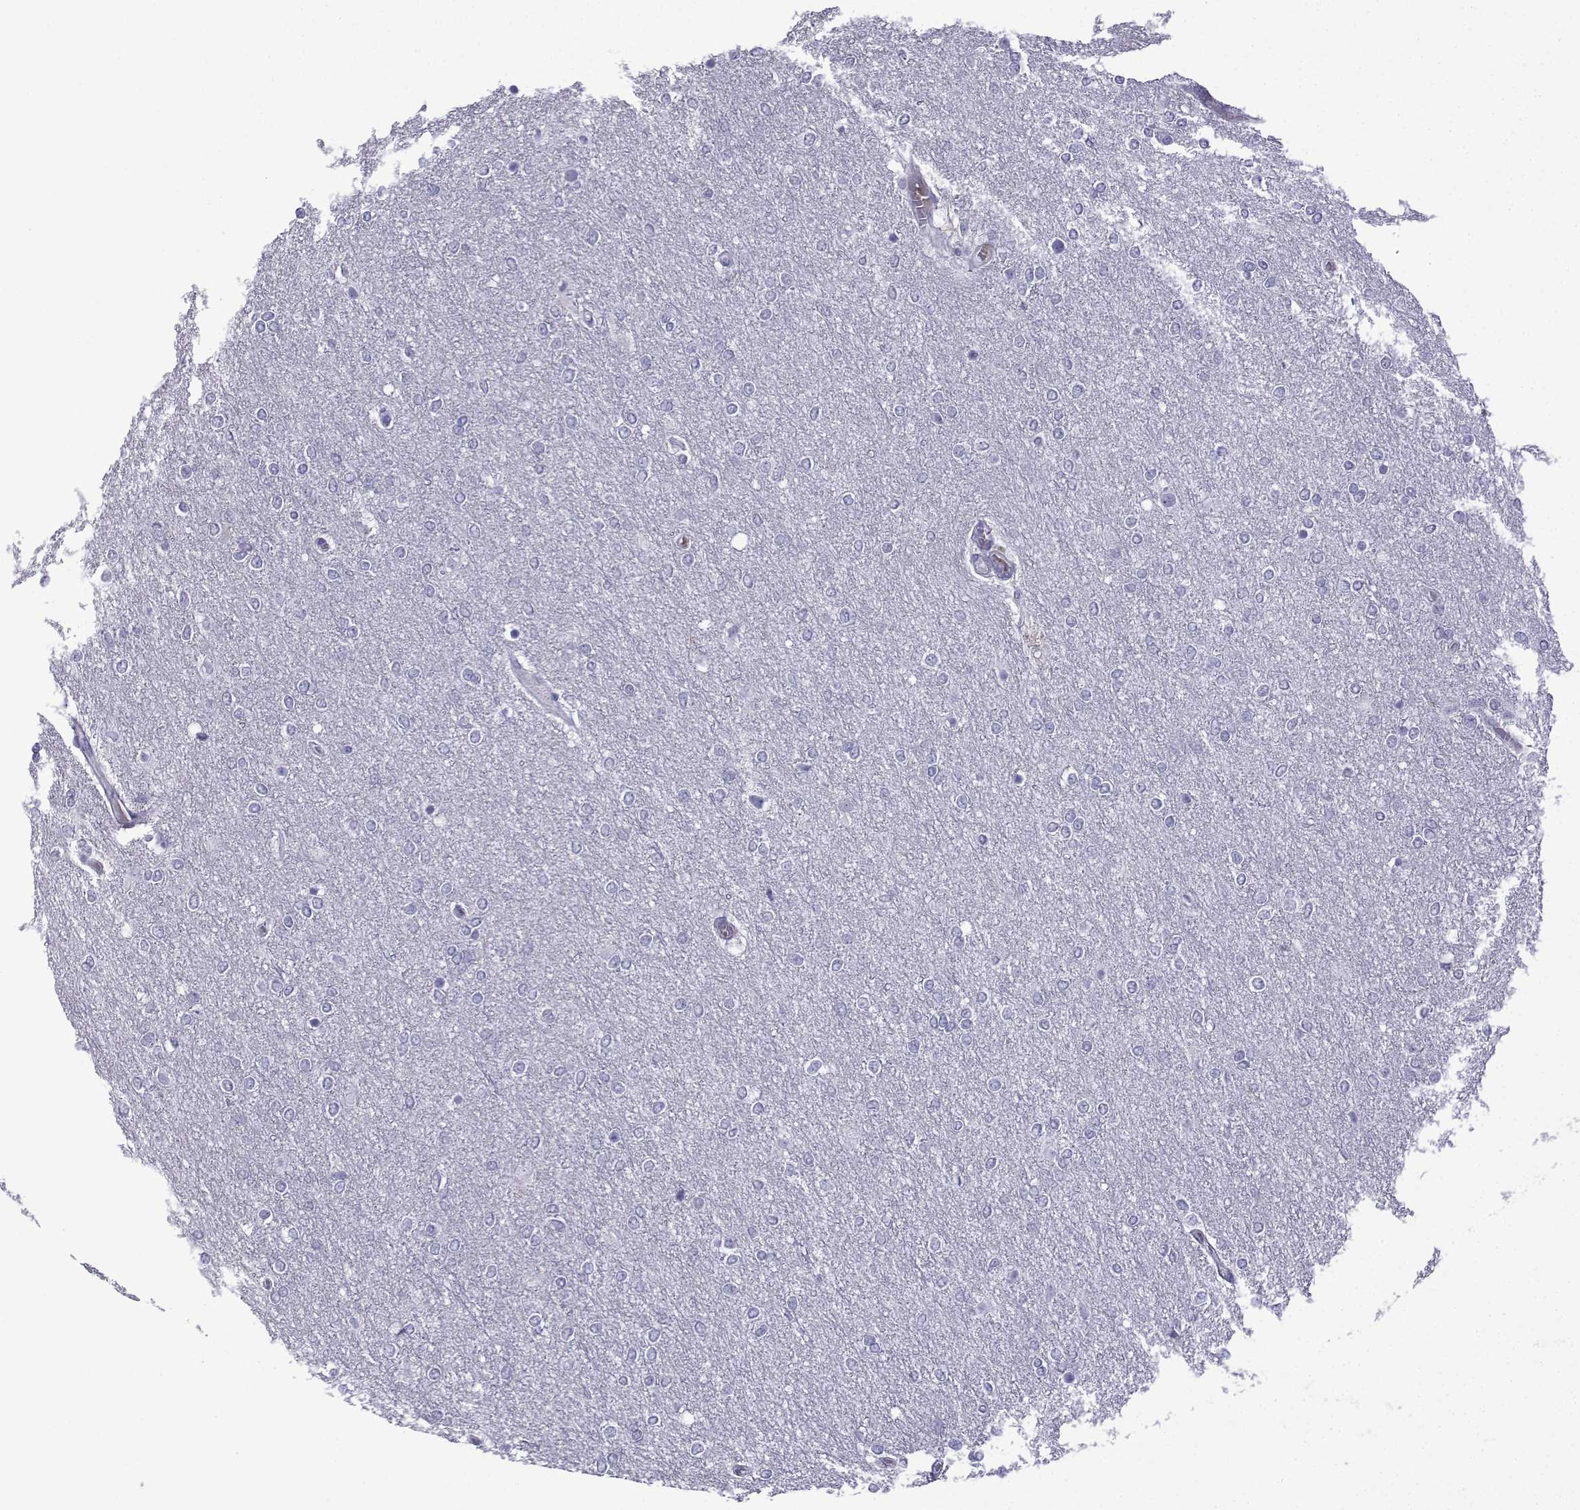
{"staining": {"intensity": "negative", "quantity": "none", "location": "none"}, "tissue": "glioma", "cell_type": "Tumor cells", "image_type": "cancer", "snomed": [{"axis": "morphology", "description": "Glioma, malignant, High grade"}, {"axis": "topography", "description": "Brain"}], "caption": "DAB immunohistochemical staining of glioma displays no significant staining in tumor cells.", "gene": "TRIM46", "patient": {"sex": "female", "age": 61}}